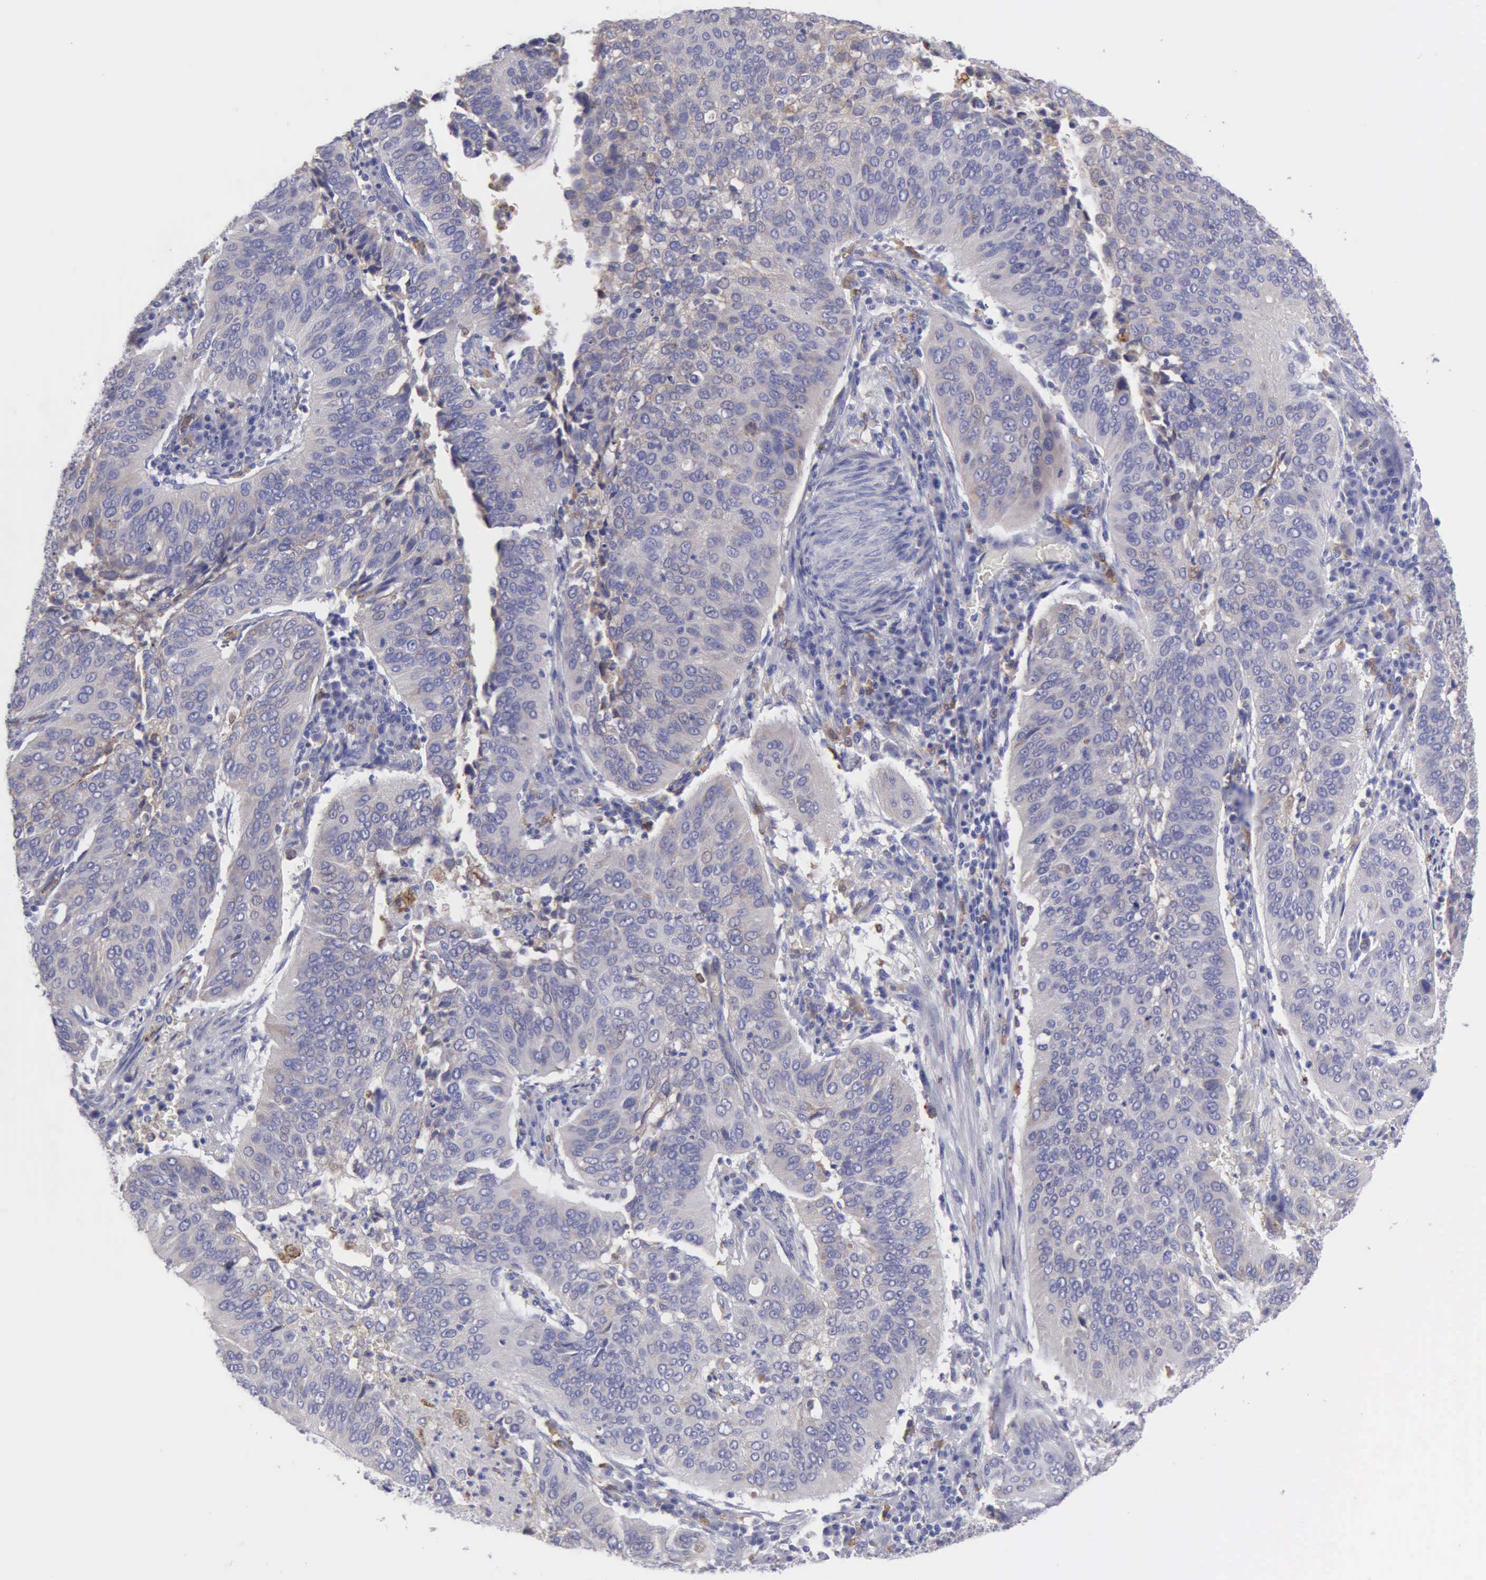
{"staining": {"intensity": "negative", "quantity": "none", "location": "none"}, "tissue": "cervical cancer", "cell_type": "Tumor cells", "image_type": "cancer", "snomed": [{"axis": "morphology", "description": "Squamous cell carcinoma, NOS"}, {"axis": "topography", "description": "Cervix"}], "caption": "A photomicrograph of squamous cell carcinoma (cervical) stained for a protein displays no brown staining in tumor cells.", "gene": "TYRP1", "patient": {"sex": "female", "age": 39}}